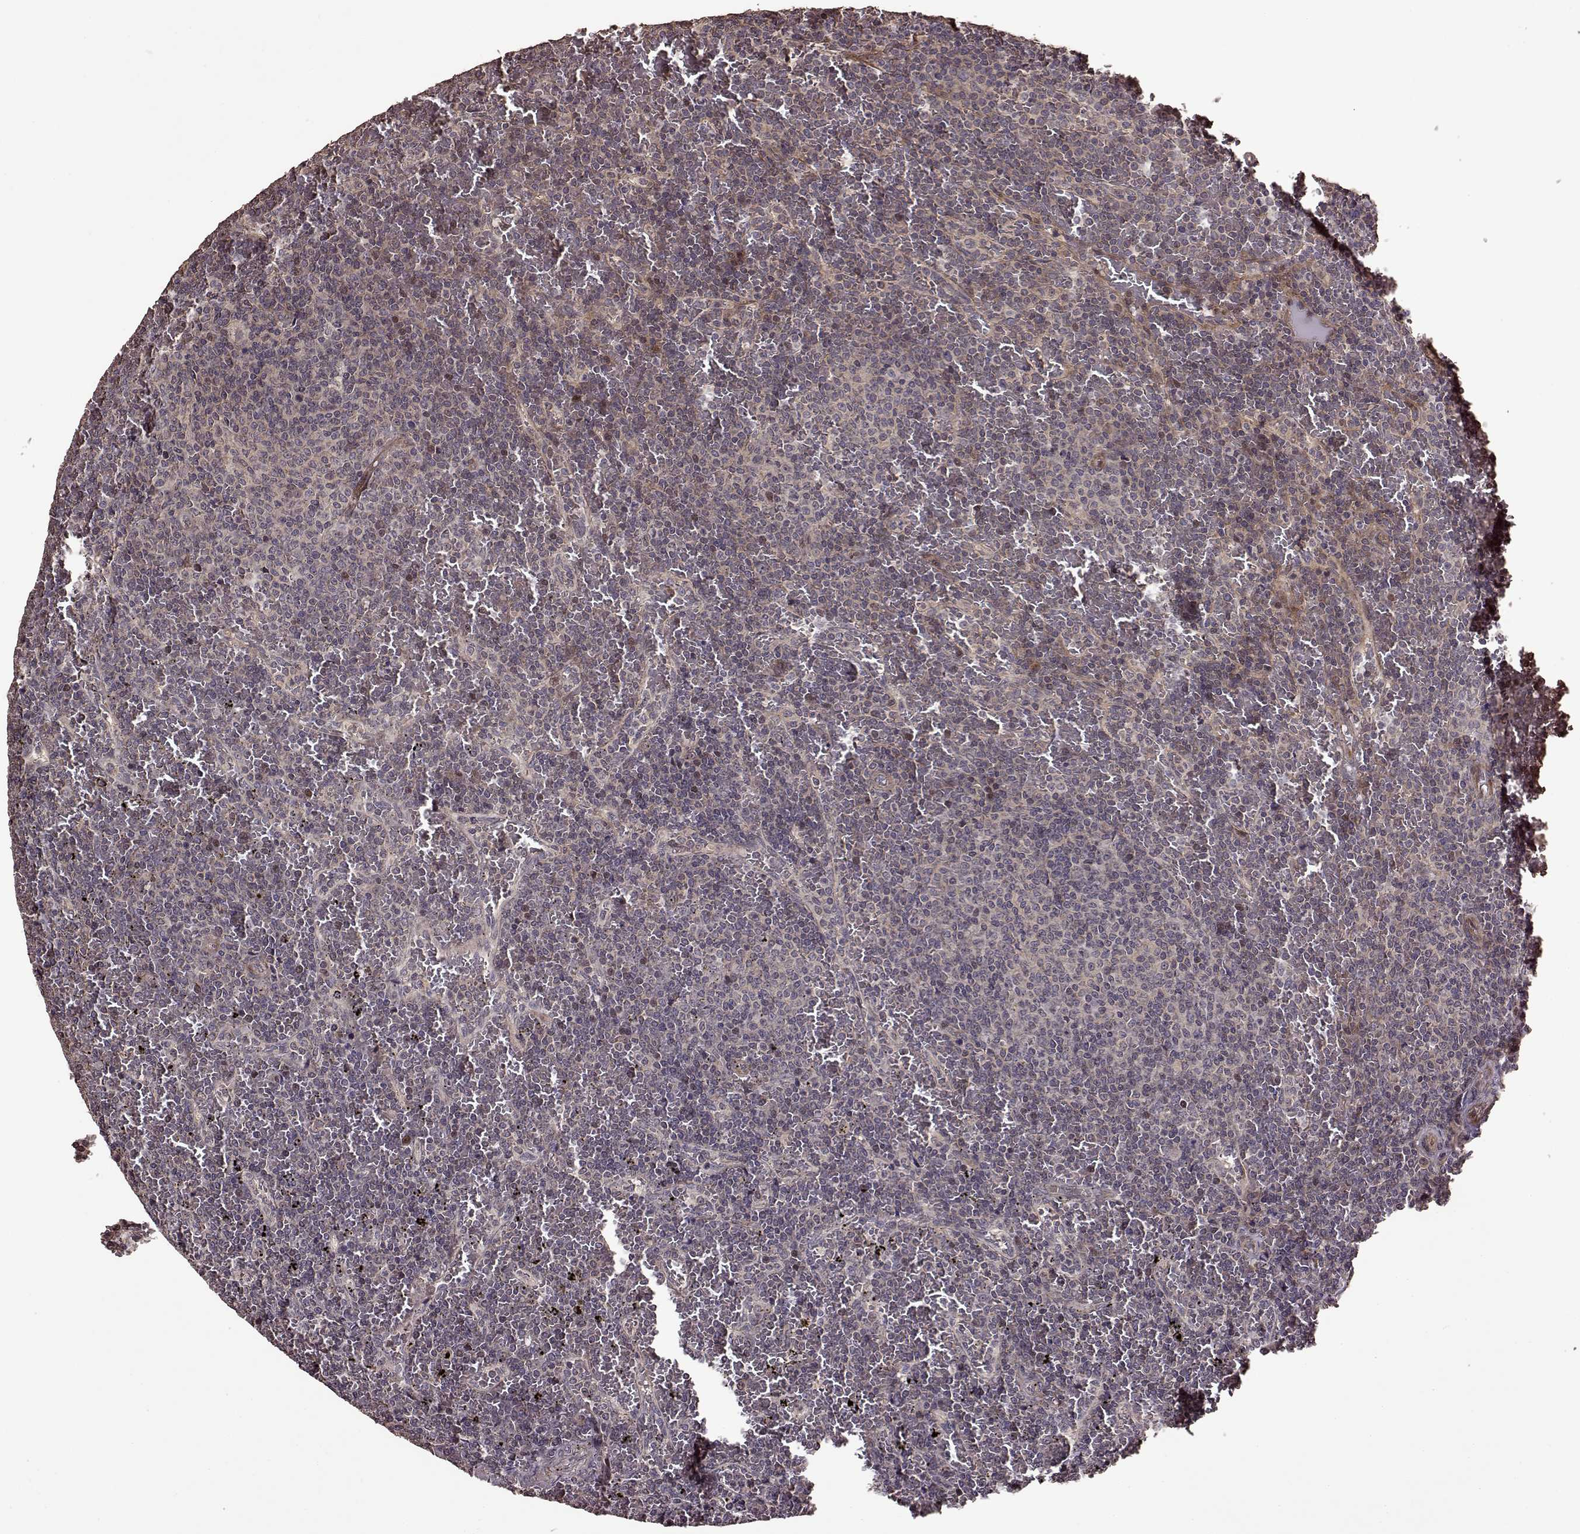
{"staining": {"intensity": "negative", "quantity": "none", "location": "none"}, "tissue": "lymphoma", "cell_type": "Tumor cells", "image_type": "cancer", "snomed": [{"axis": "morphology", "description": "Malignant lymphoma, non-Hodgkin's type, Low grade"}, {"axis": "topography", "description": "Spleen"}], "caption": "Image shows no protein staining in tumor cells of lymphoma tissue.", "gene": "FBXW11", "patient": {"sex": "female", "age": 77}}